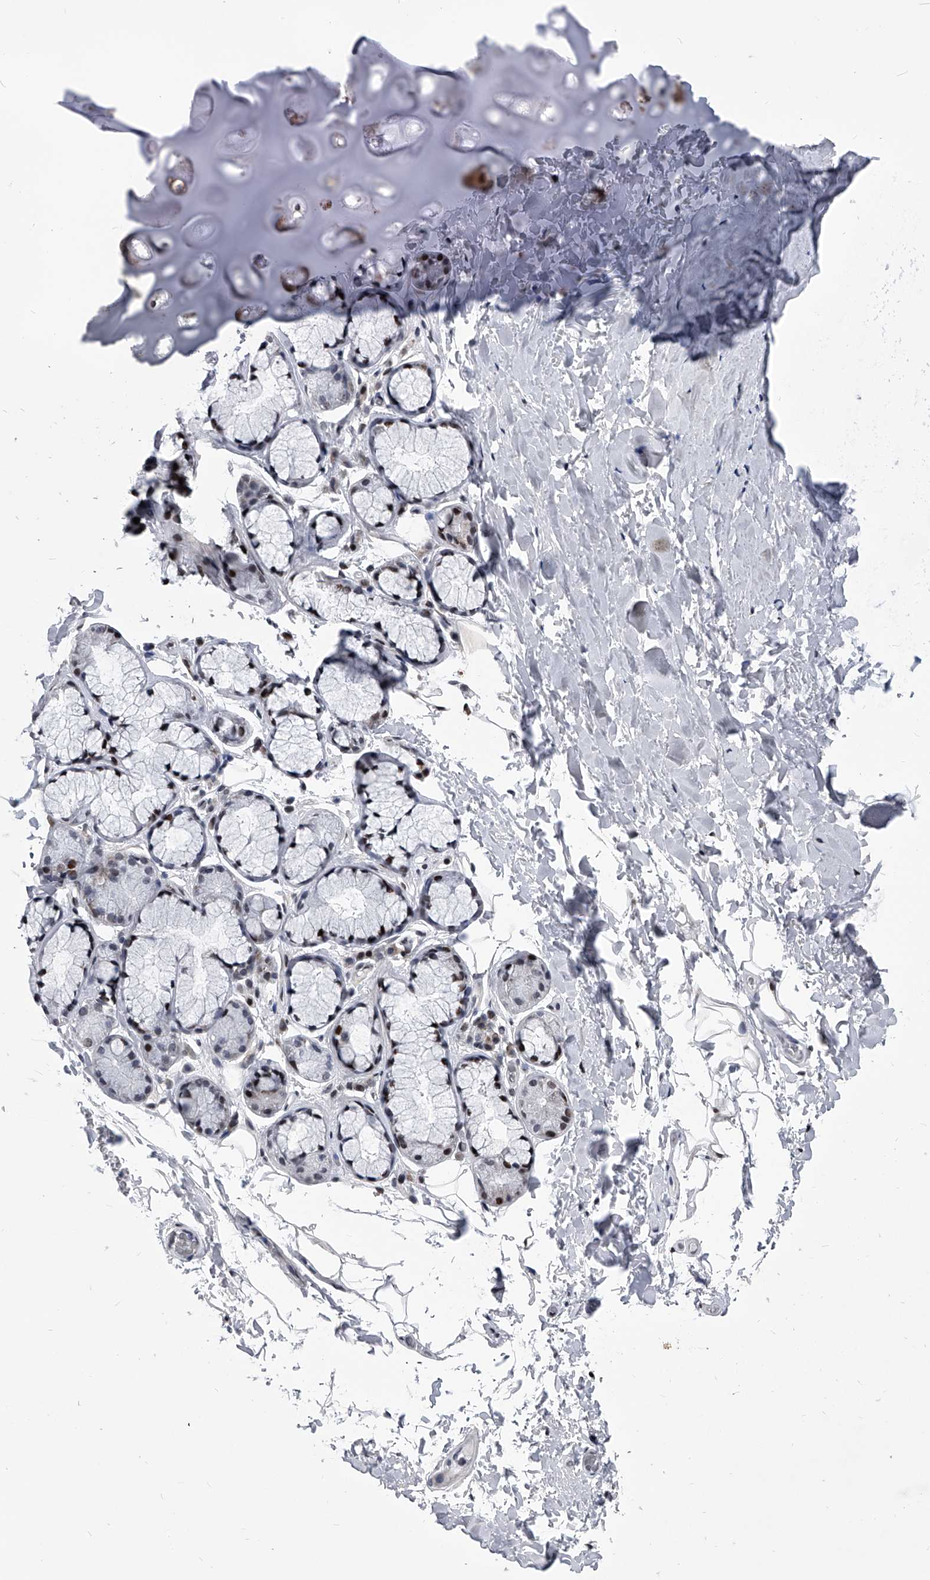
{"staining": {"intensity": "moderate", "quantity": ">75%", "location": "nuclear"}, "tissue": "adipose tissue", "cell_type": "Adipocytes", "image_type": "normal", "snomed": [{"axis": "morphology", "description": "Normal tissue, NOS"}, {"axis": "topography", "description": "Cartilage tissue"}], "caption": "This histopathology image shows IHC staining of normal adipose tissue, with medium moderate nuclear positivity in approximately >75% of adipocytes.", "gene": "CMTR1", "patient": {"sex": "female", "age": 63}}